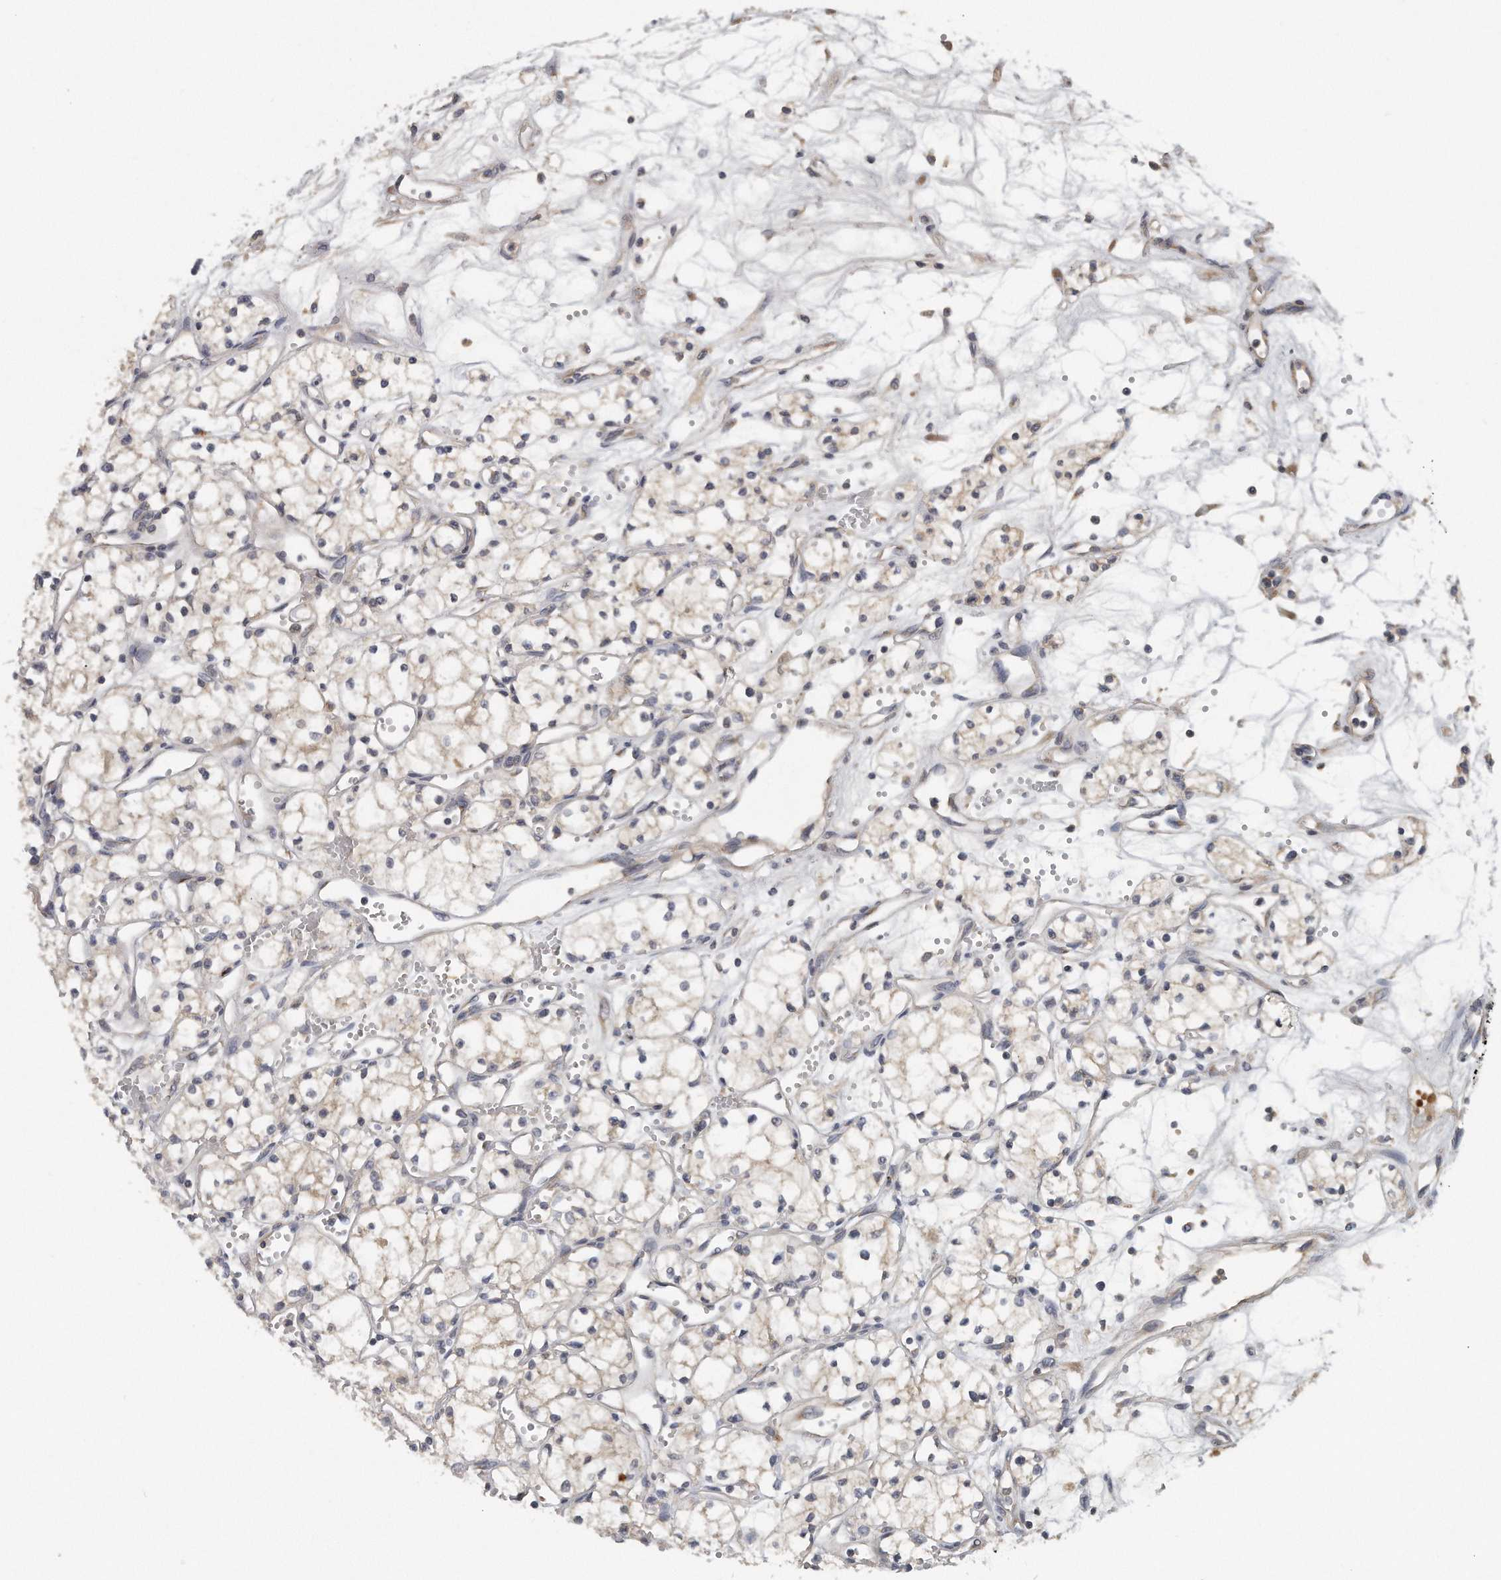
{"staining": {"intensity": "weak", "quantity": "25%-75%", "location": "cytoplasmic/membranous"}, "tissue": "renal cancer", "cell_type": "Tumor cells", "image_type": "cancer", "snomed": [{"axis": "morphology", "description": "Adenocarcinoma, NOS"}, {"axis": "topography", "description": "Kidney"}], "caption": "Immunohistochemical staining of human renal cancer shows low levels of weak cytoplasmic/membranous protein staining in approximately 25%-75% of tumor cells.", "gene": "TRAPPC14", "patient": {"sex": "male", "age": 59}}